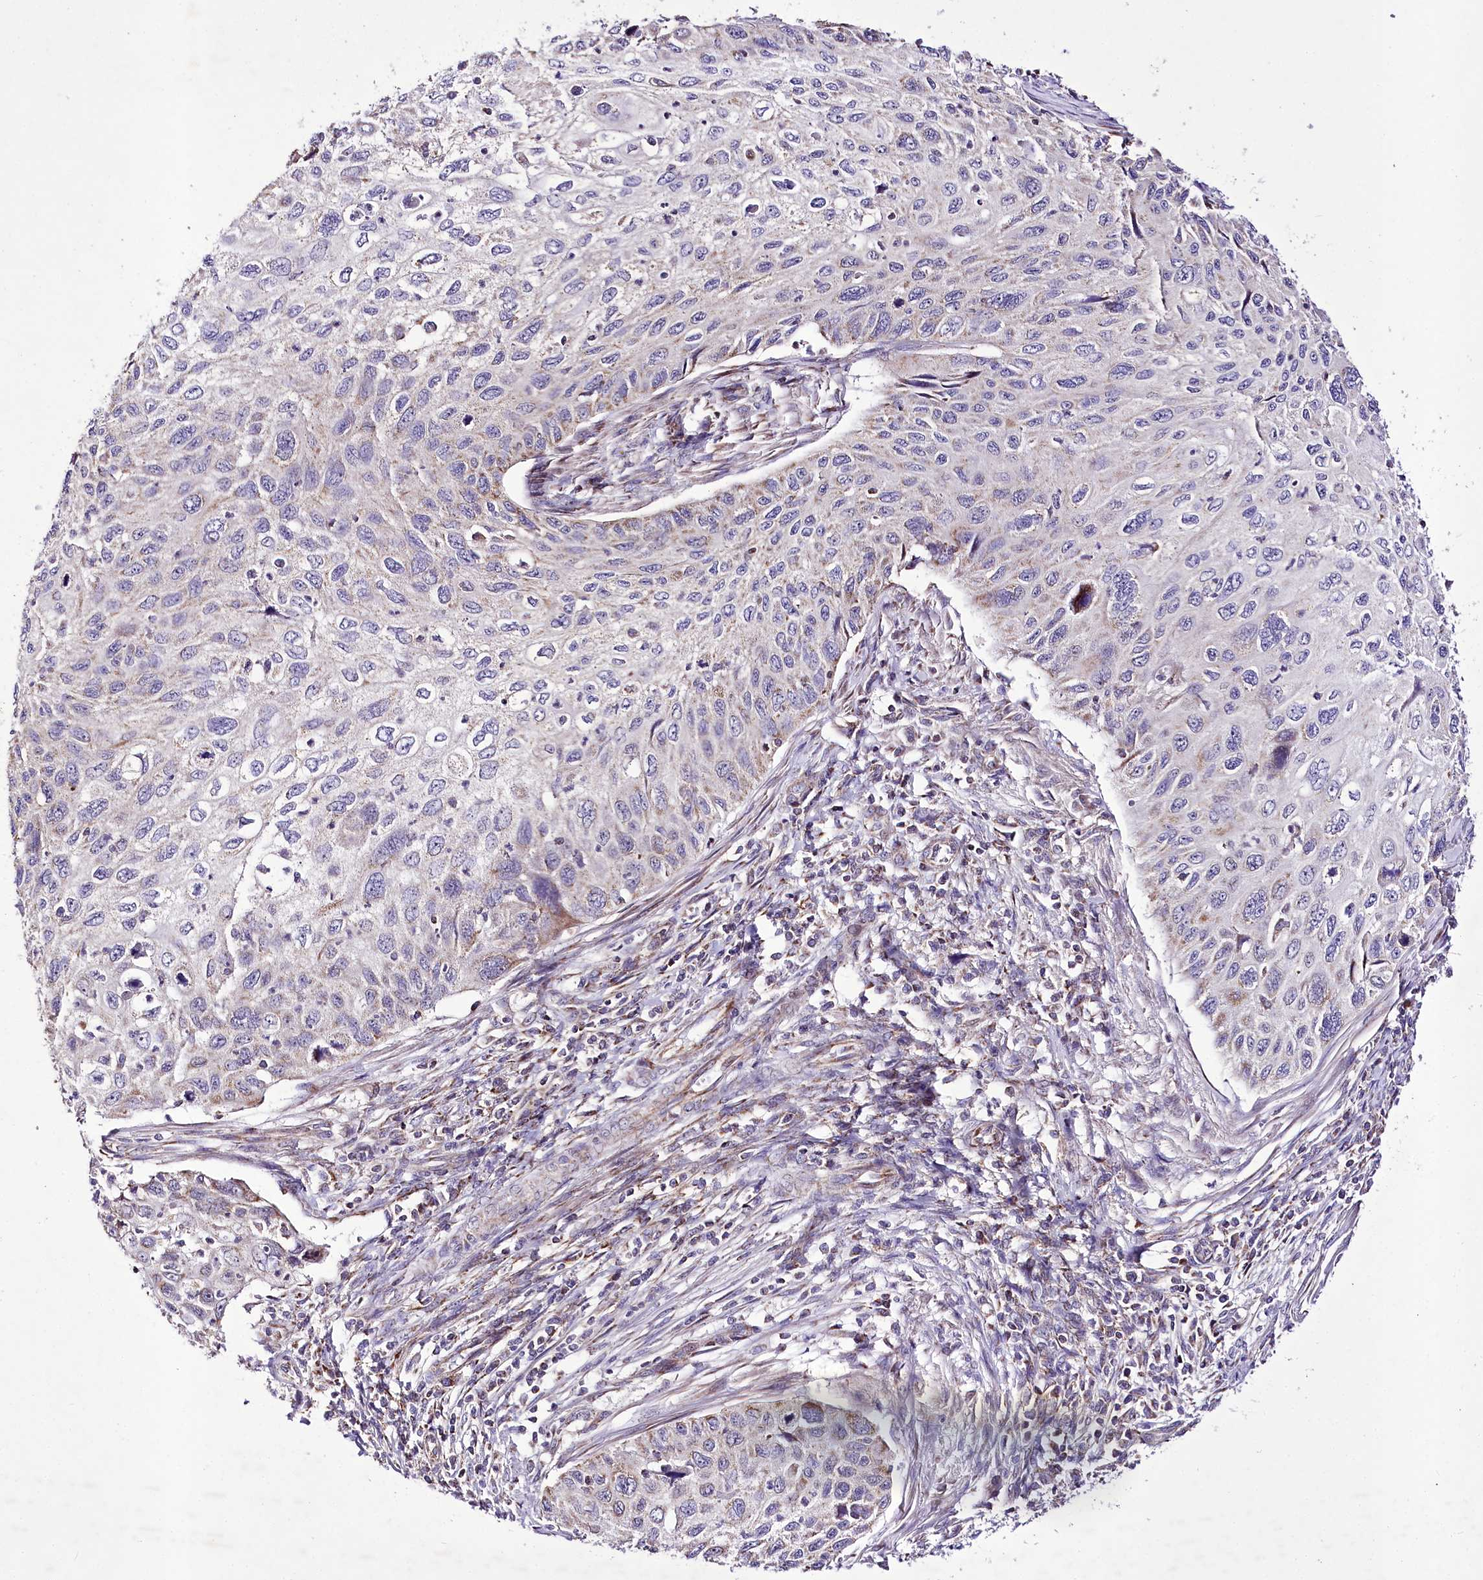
{"staining": {"intensity": "weak", "quantity": "<25%", "location": "cytoplasmic/membranous"}, "tissue": "cervical cancer", "cell_type": "Tumor cells", "image_type": "cancer", "snomed": [{"axis": "morphology", "description": "Squamous cell carcinoma, NOS"}, {"axis": "topography", "description": "Cervix"}], "caption": "Immunohistochemistry (IHC) histopathology image of cervical cancer stained for a protein (brown), which exhibits no positivity in tumor cells. The staining is performed using DAB (3,3'-diaminobenzidine) brown chromogen with nuclei counter-stained in using hematoxylin.", "gene": "ATE1", "patient": {"sex": "female", "age": 70}}